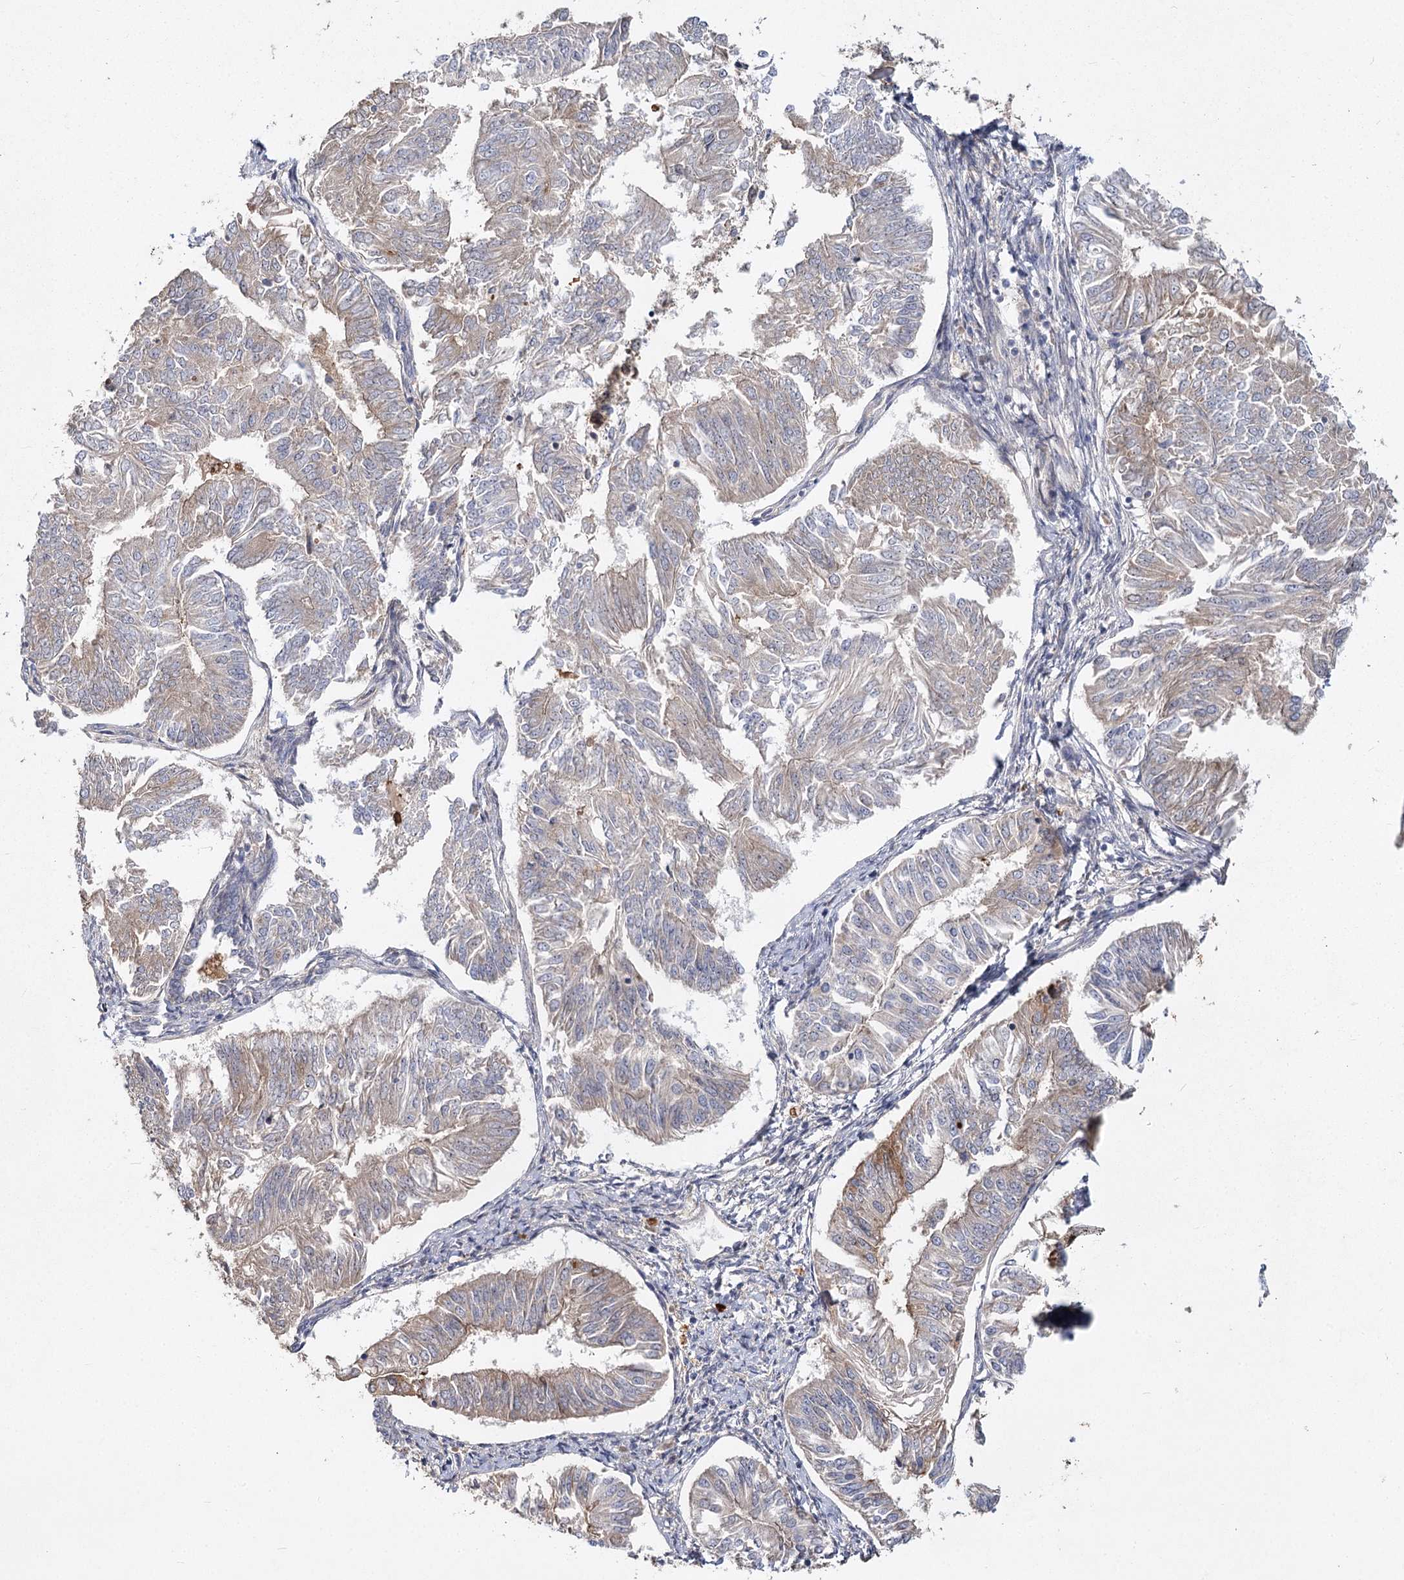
{"staining": {"intensity": "weak", "quantity": "<25%", "location": "cytoplasmic/membranous"}, "tissue": "endometrial cancer", "cell_type": "Tumor cells", "image_type": "cancer", "snomed": [{"axis": "morphology", "description": "Adenocarcinoma, NOS"}, {"axis": "topography", "description": "Endometrium"}], "caption": "There is no significant positivity in tumor cells of endometrial cancer. (Brightfield microscopy of DAB immunohistochemistry (IHC) at high magnification).", "gene": "ANGPTL5", "patient": {"sex": "female", "age": 58}}